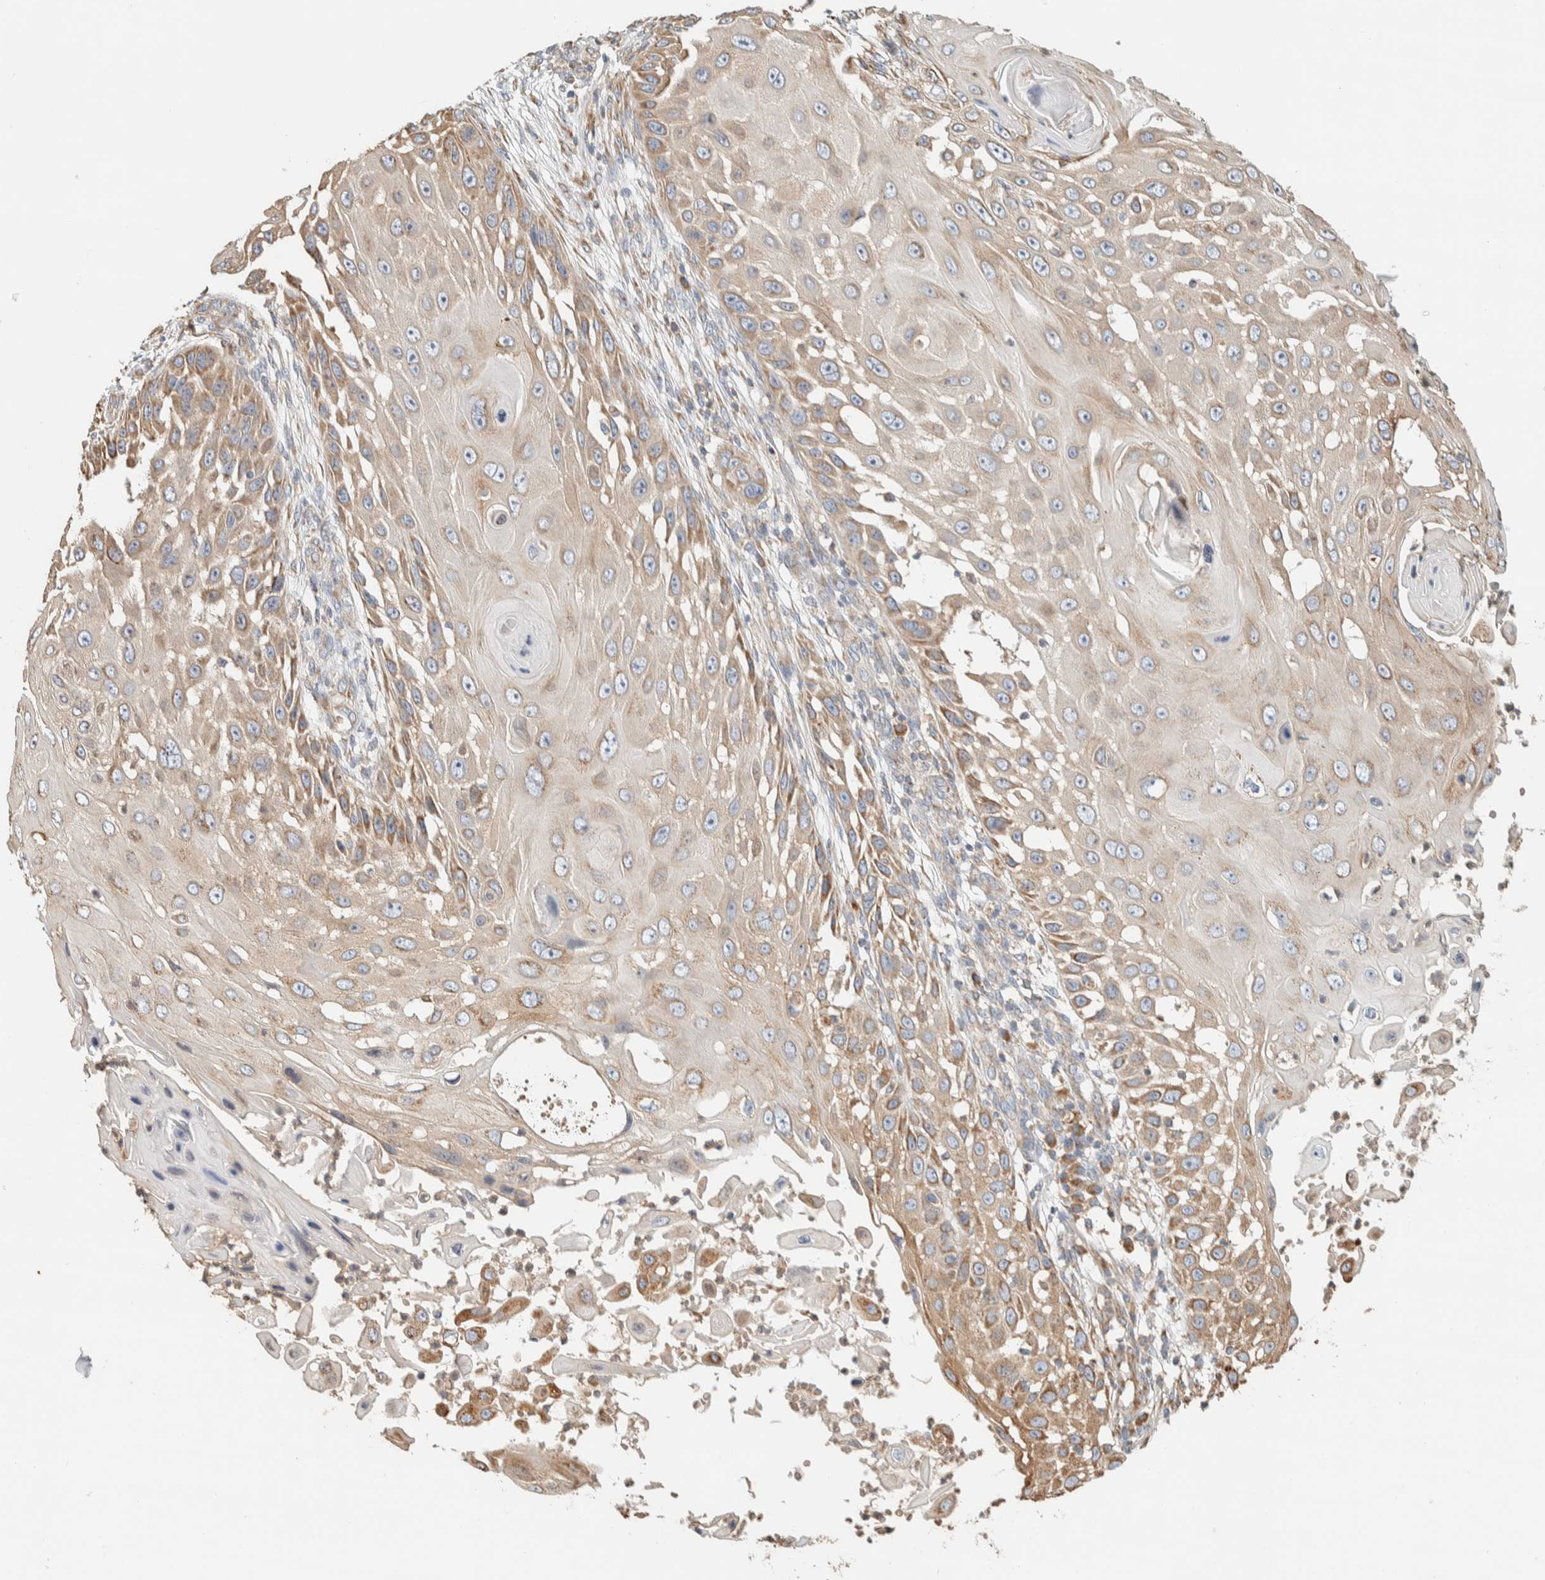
{"staining": {"intensity": "moderate", "quantity": "25%-75%", "location": "cytoplasmic/membranous"}, "tissue": "skin cancer", "cell_type": "Tumor cells", "image_type": "cancer", "snomed": [{"axis": "morphology", "description": "Squamous cell carcinoma, NOS"}, {"axis": "topography", "description": "Skin"}], "caption": "Human skin squamous cell carcinoma stained for a protein (brown) exhibits moderate cytoplasmic/membranous positive staining in about 25%-75% of tumor cells.", "gene": "RAB11FIP1", "patient": {"sex": "female", "age": 44}}